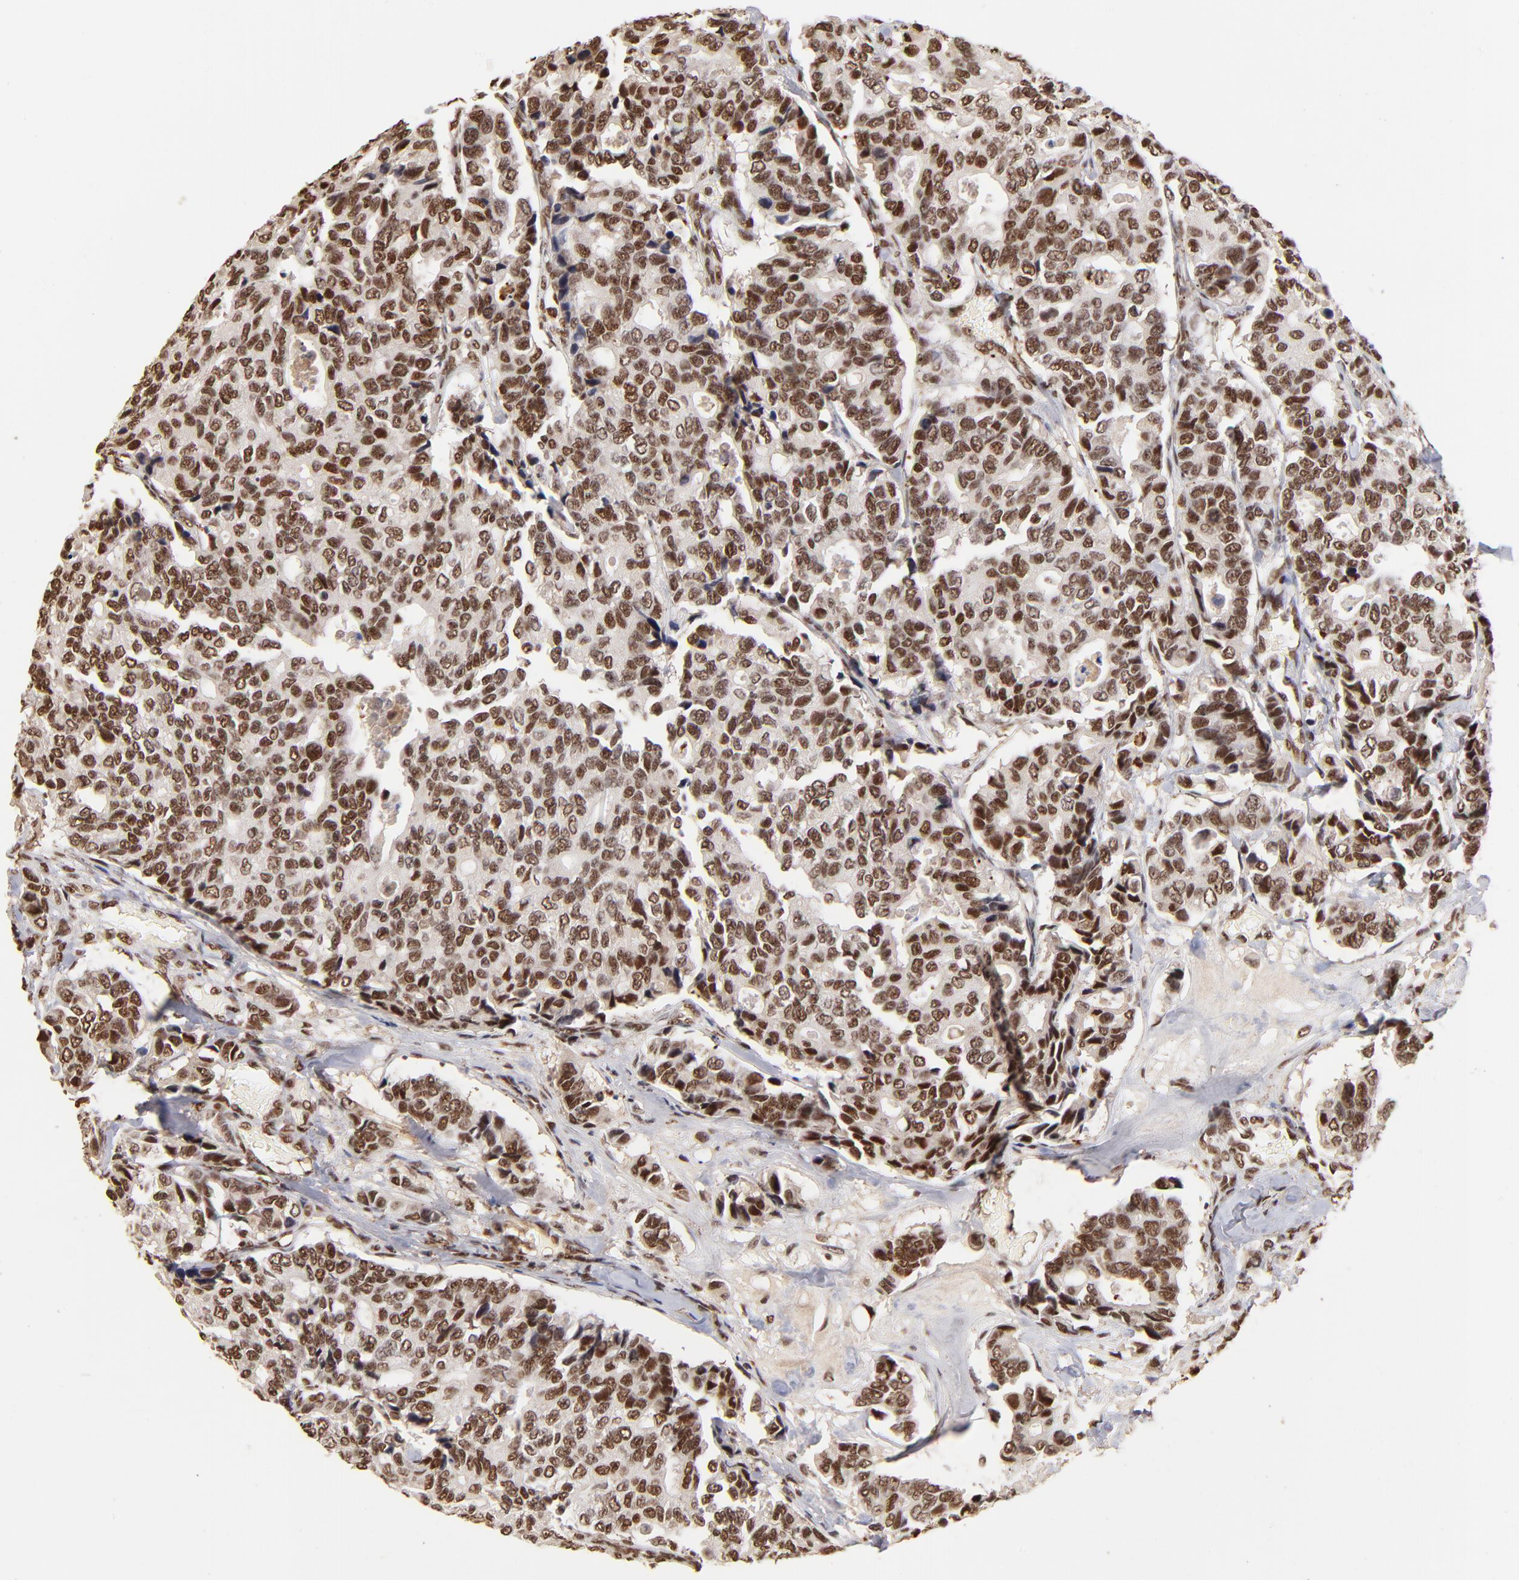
{"staining": {"intensity": "moderate", "quantity": ">75%", "location": "nuclear"}, "tissue": "breast cancer", "cell_type": "Tumor cells", "image_type": "cancer", "snomed": [{"axis": "morphology", "description": "Duct carcinoma"}, {"axis": "topography", "description": "Breast"}], "caption": "Breast invasive ductal carcinoma stained for a protein (brown) reveals moderate nuclear positive positivity in approximately >75% of tumor cells.", "gene": "ZNF146", "patient": {"sex": "female", "age": 69}}